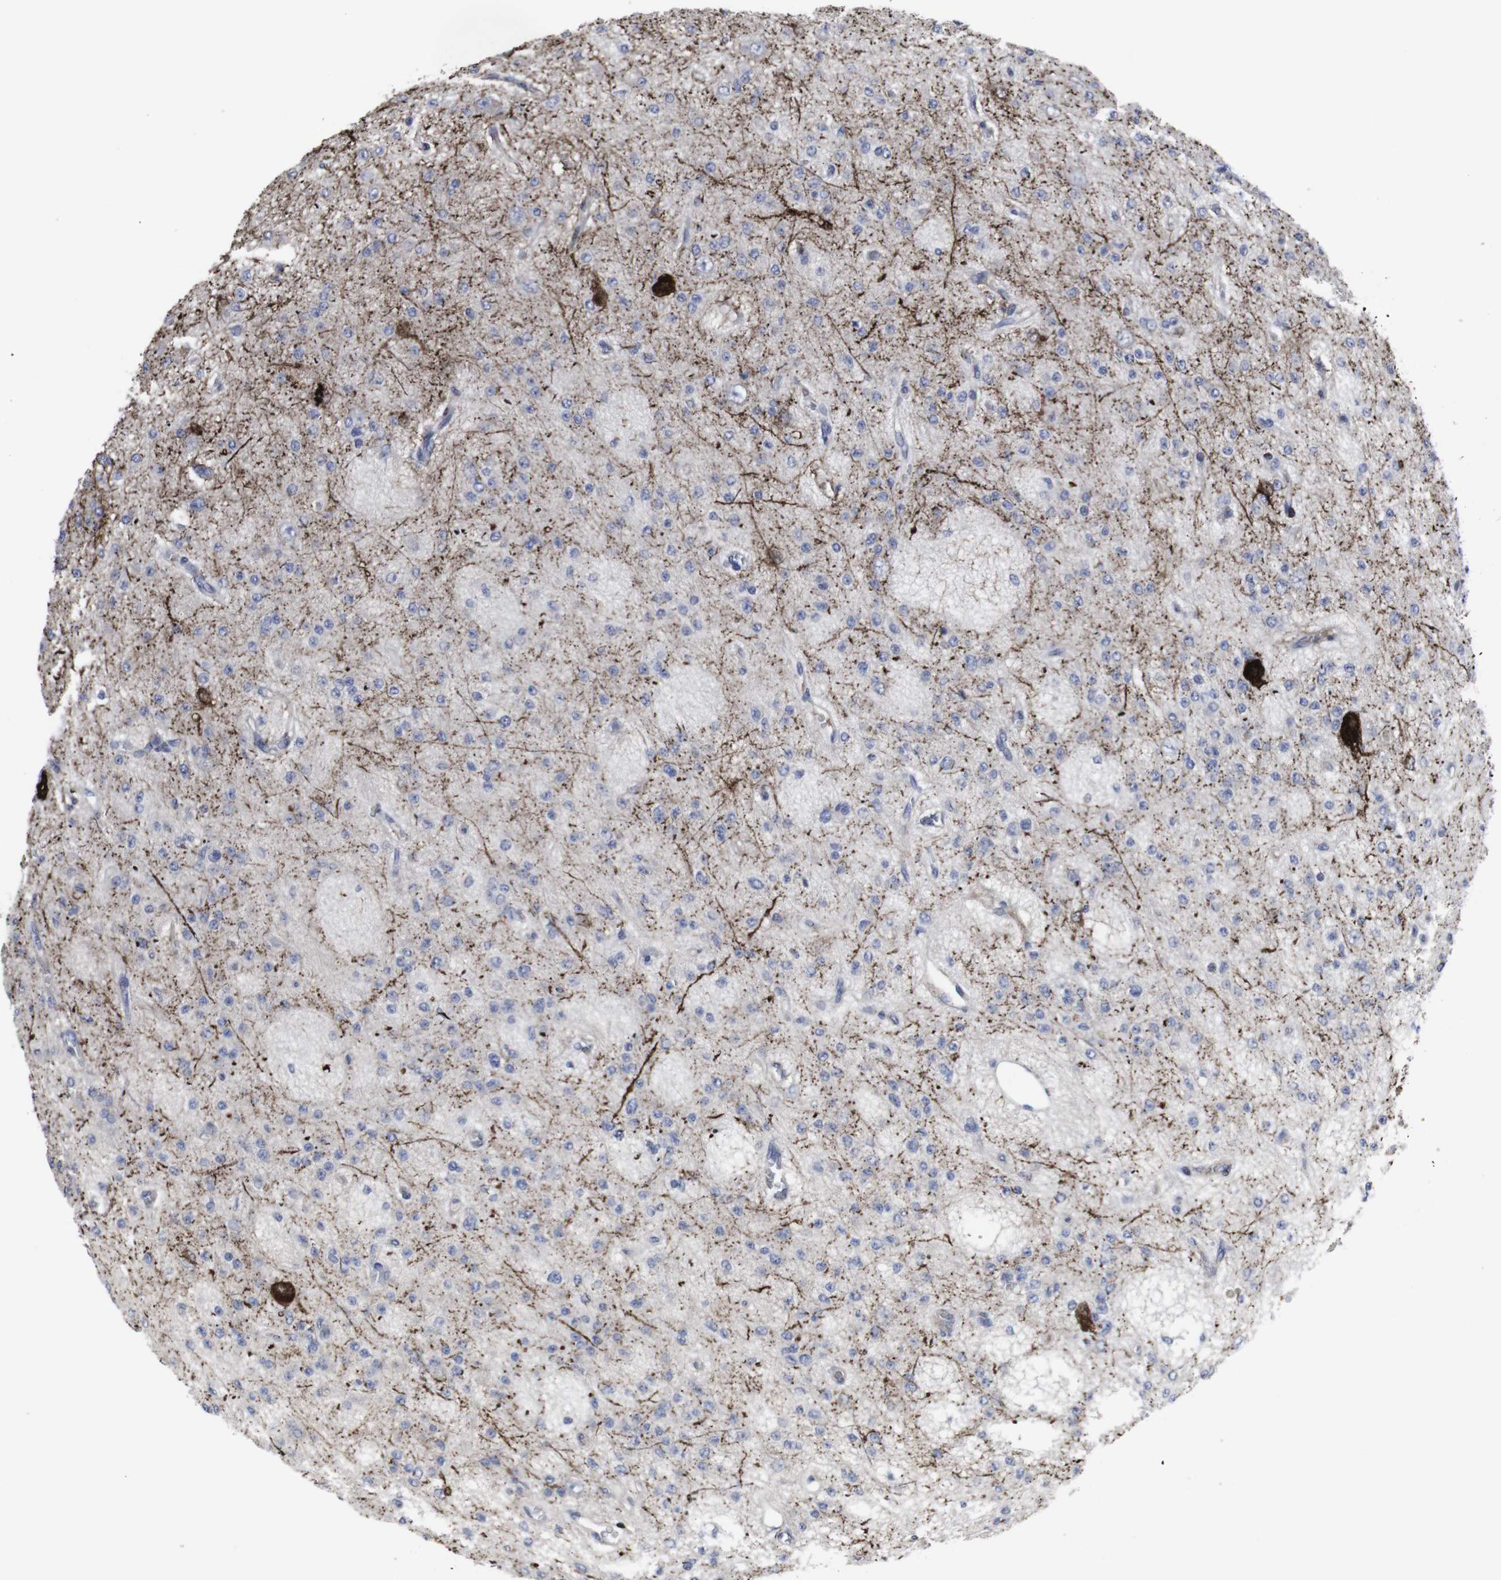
{"staining": {"intensity": "negative", "quantity": "none", "location": "none"}, "tissue": "glioma", "cell_type": "Tumor cells", "image_type": "cancer", "snomed": [{"axis": "morphology", "description": "Glioma, malignant, Low grade"}, {"axis": "topography", "description": "Brain"}], "caption": "The image shows no significant staining in tumor cells of low-grade glioma (malignant). (DAB (3,3'-diaminobenzidine) IHC, high magnification).", "gene": "SNCG", "patient": {"sex": "male", "age": 38}}